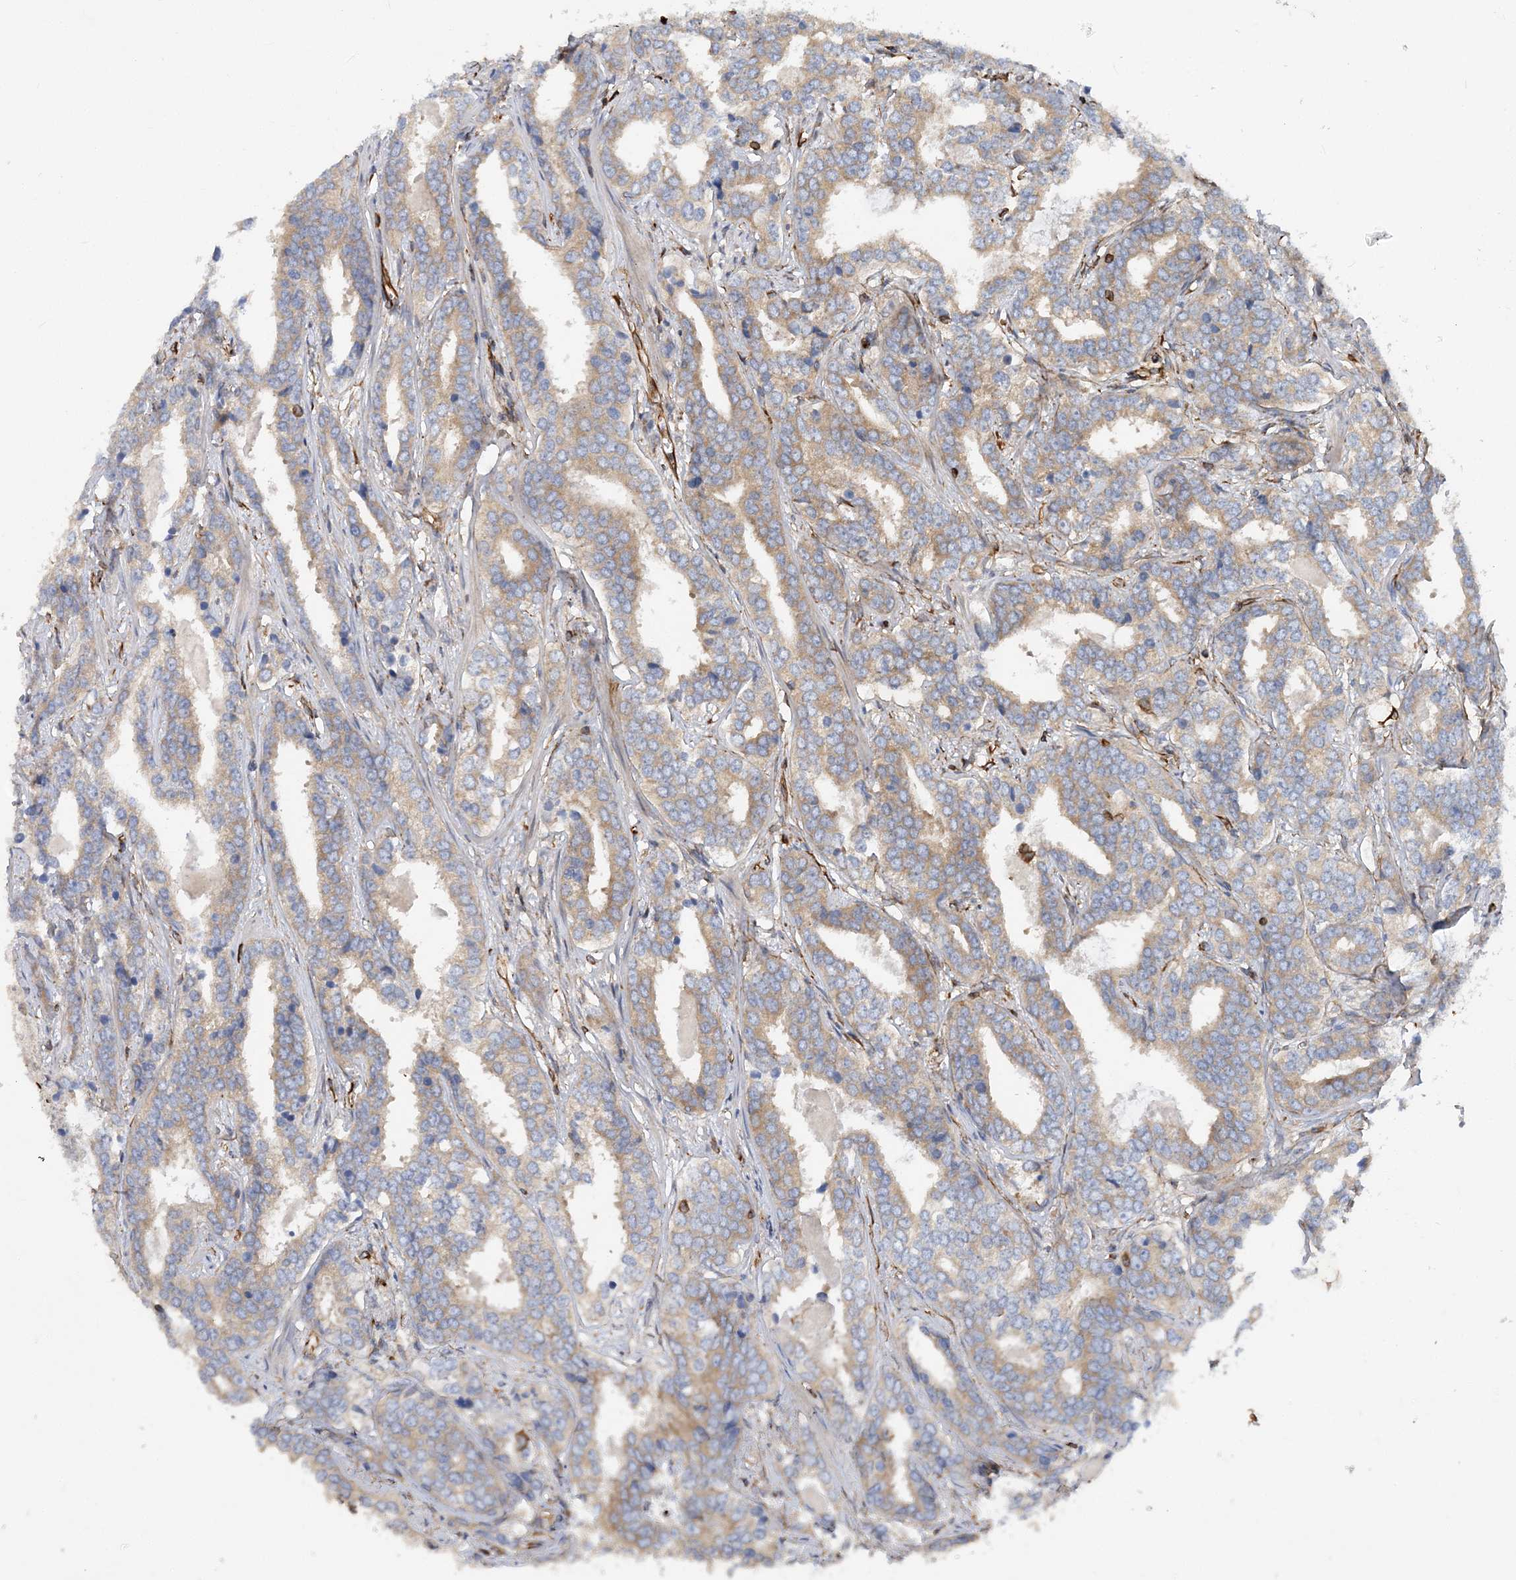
{"staining": {"intensity": "moderate", "quantity": "25%-75%", "location": "cytoplasmic/membranous"}, "tissue": "prostate cancer", "cell_type": "Tumor cells", "image_type": "cancer", "snomed": [{"axis": "morphology", "description": "Adenocarcinoma, High grade"}, {"axis": "topography", "description": "Prostate"}], "caption": "Immunohistochemistry histopathology image of neoplastic tissue: human high-grade adenocarcinoma (prostate) stained using IHC displays medium levels of moderate protein expression localized specifically in the cytoplasmic/membranous of tumor cells, appearing as a cytoplasmic/membranous brown color.", "gene": "FAM114A2", "patient": {"sex": "male", "age": 62}}